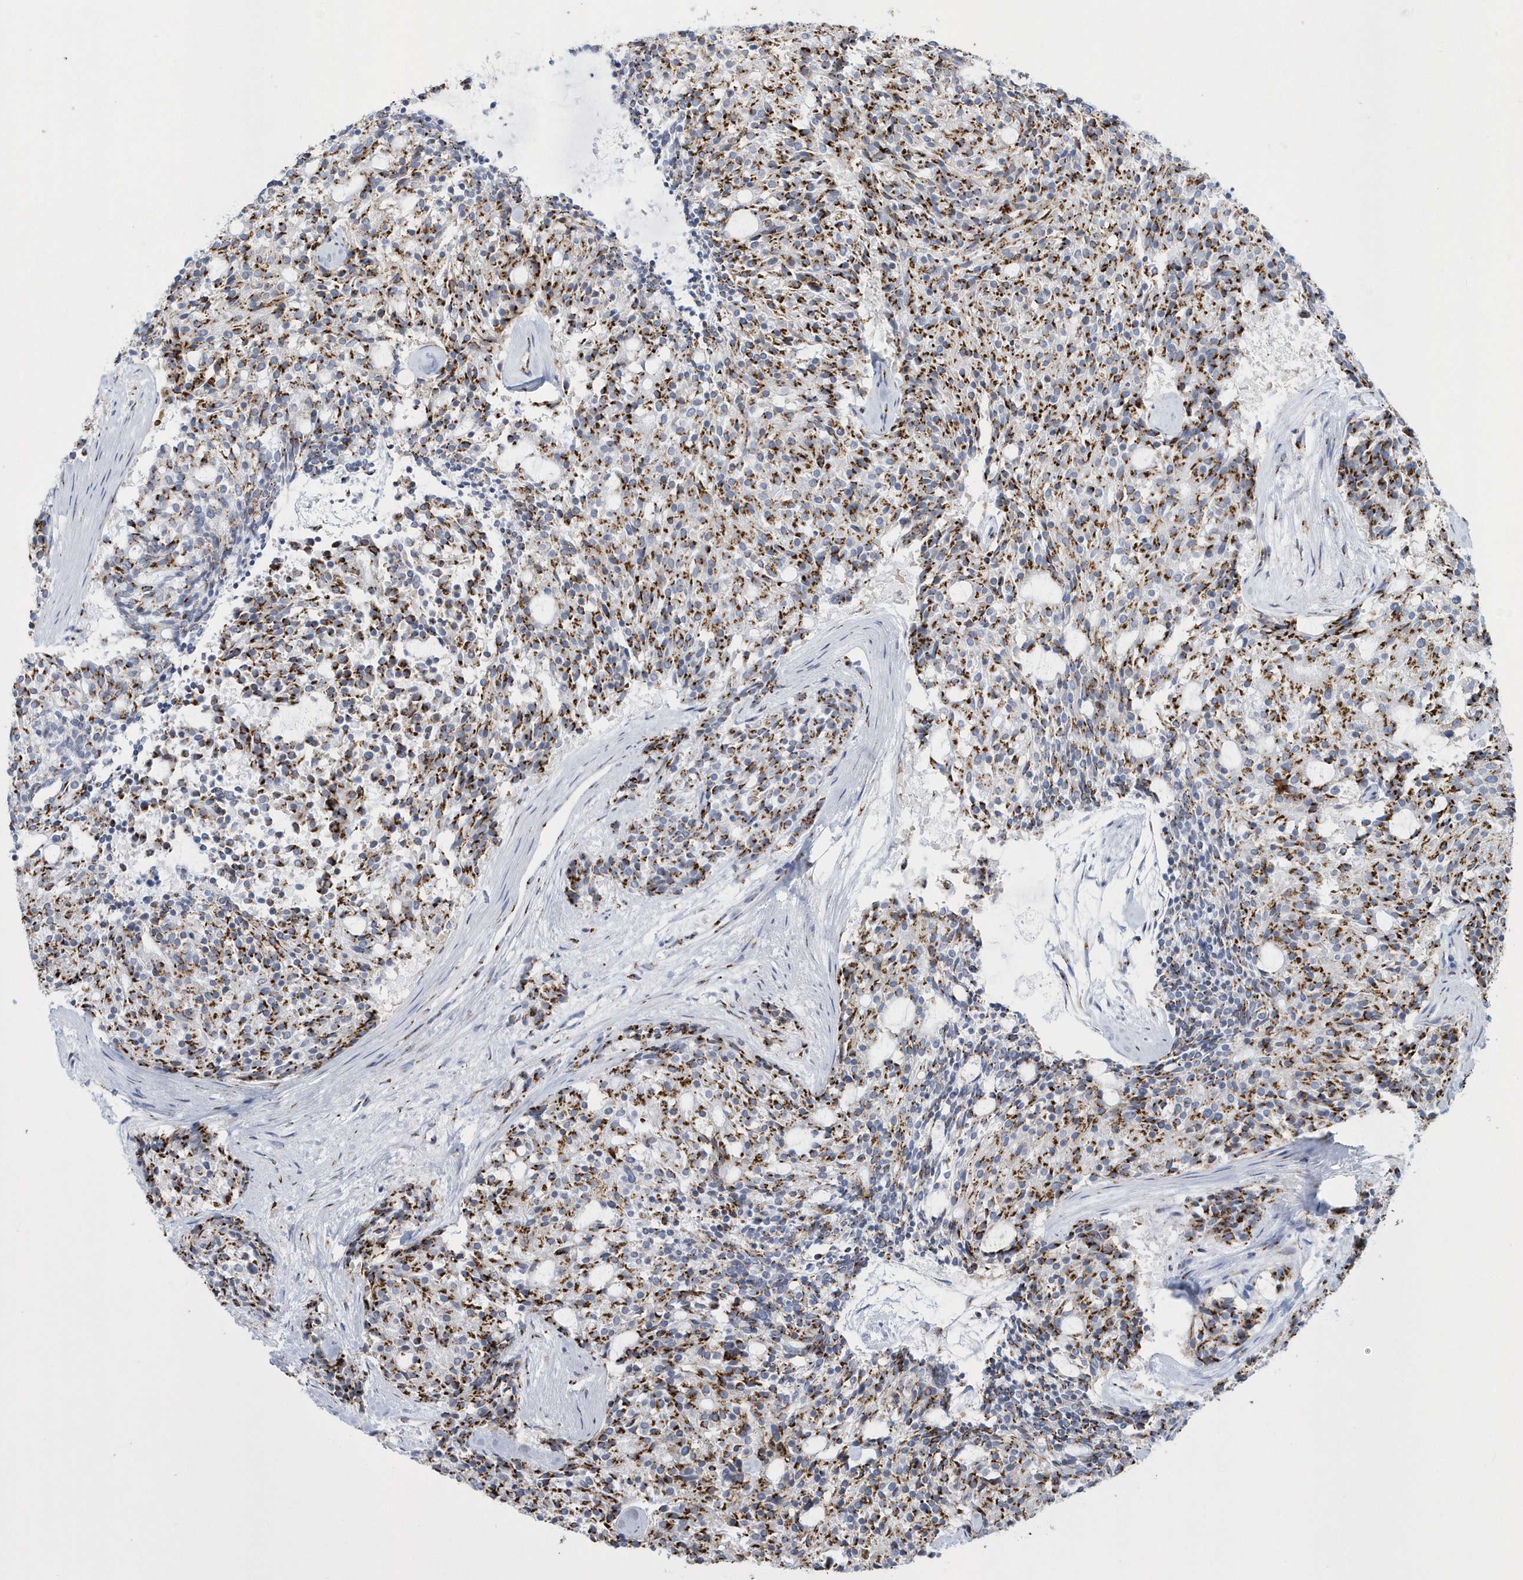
{"staining": {"intensity": "moderate", "quantity": ">75%", "location": "cytoplasmic/membranous"}, "tissue": "carcinoid", "cell_type": "Tumor cells", "image_type": "cancer", "snomed": [{"axis": "morphology", "description": "Carcinoid, malignant, NOS"}, {"axis": "topography", "description": "Pancreas"}], "caption": "IHC of carcinoid (malignant) shows medium levels of moderate cytoplasmic/membranous positivity in about >75% of tumor cells.", "gene": "SLX9", "patient": {"sex": "female", "age": 54}}